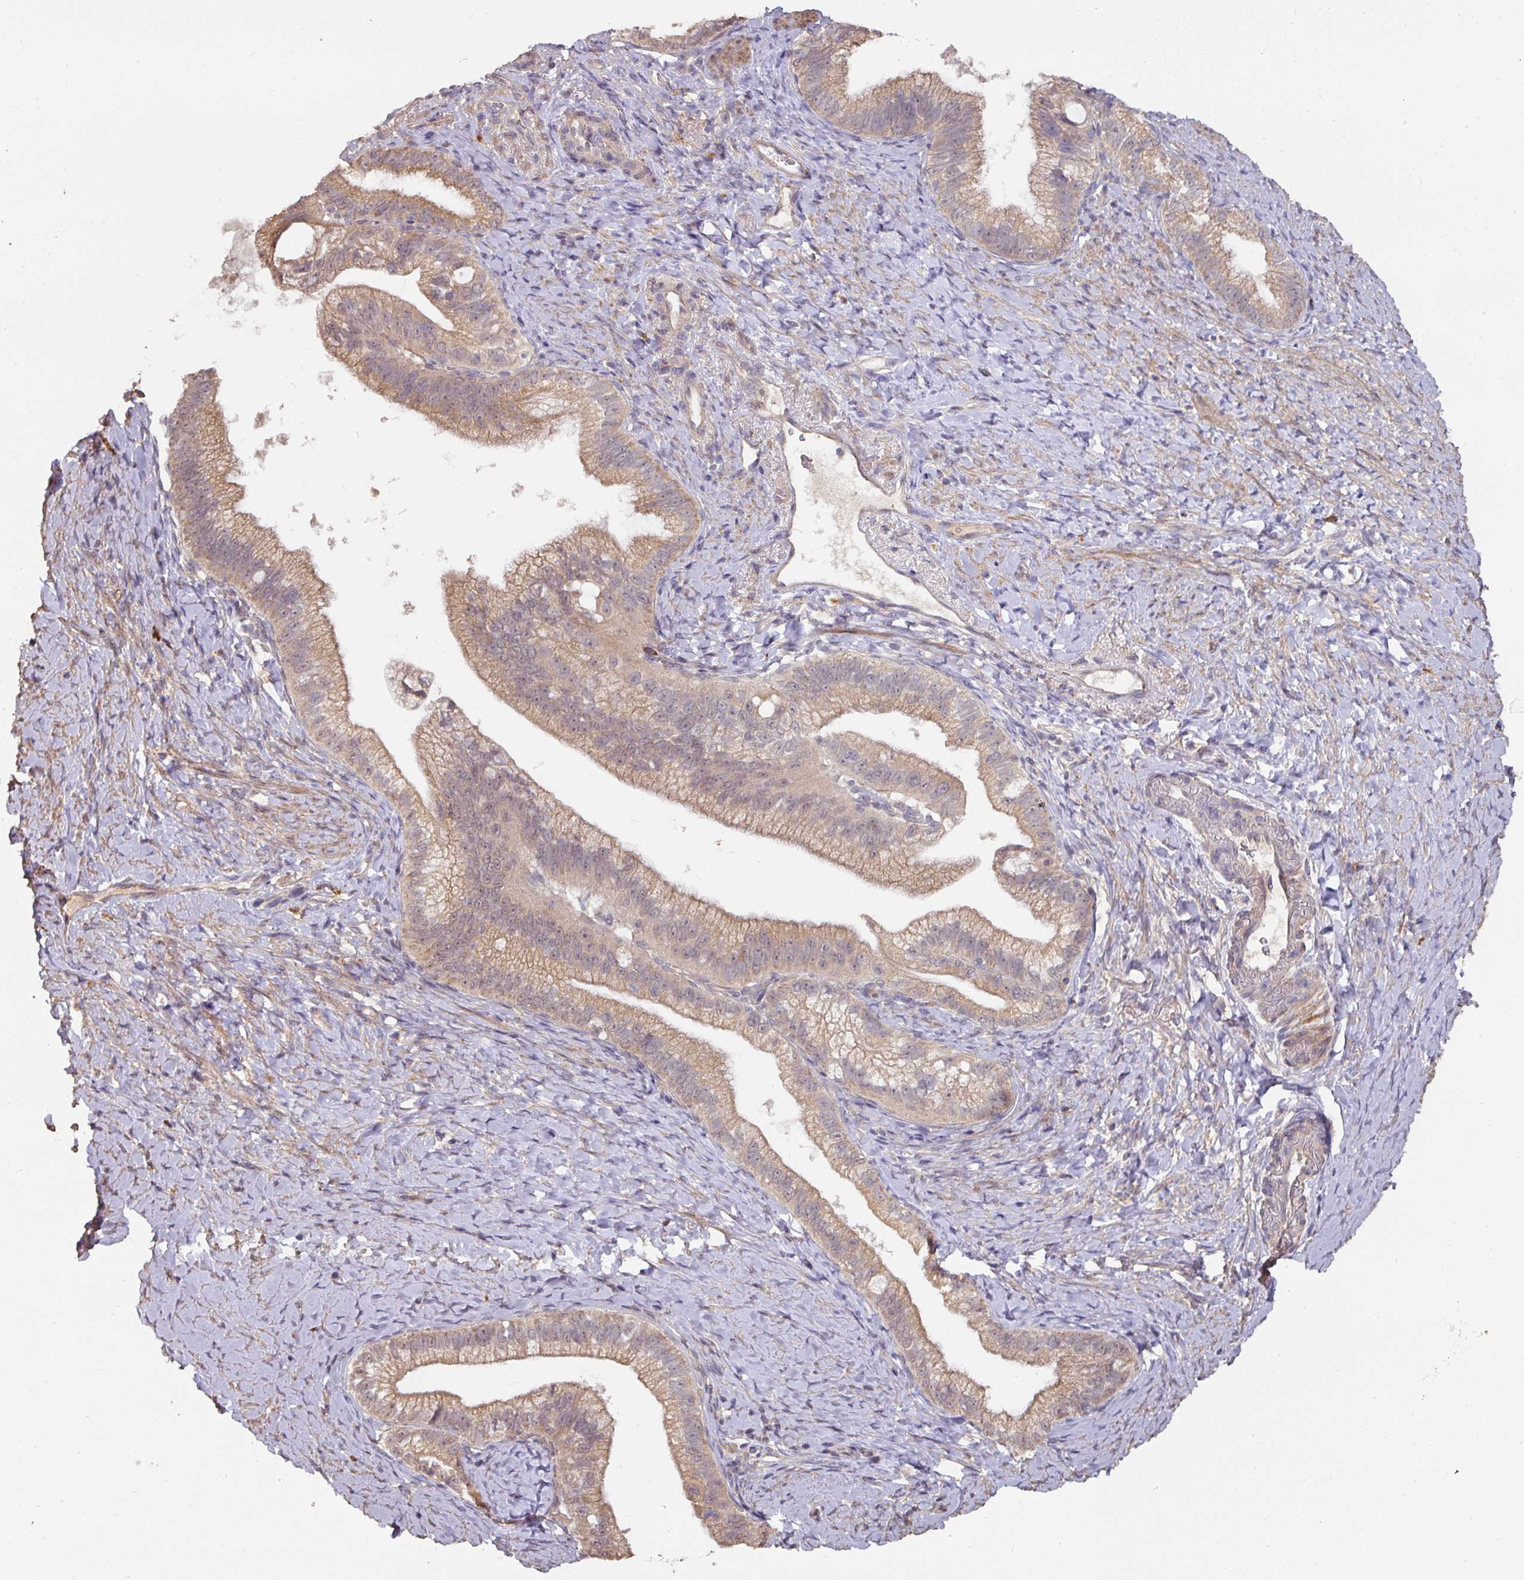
{"staining": {"intensity": "weak", "quantity": ">75%", "location": "cytoplasmic/membranous"}, "tissue": "pancreatic cancer", "cell_type": "Tumor cells", "image_type": "cancer", "snomed": [{"axis": "morphology", "description": "Adenocarcinoma, NOS"}, {"axis": "topography", "description": "Pancreas"}], "caption": "Immunohistochemistry (IHC) (DAB (3,3'-diaminobenzidine)) staining of adenocarcinoma (pancreatic) demonstrates weak cytoplasmic/membranous protein positivity in approximately >75% of tumor cells. The protein of interest is stained brown, and the nuclei are stained in blue (DAB (3,3'-diaminobenzidine) IHC with brightfield microscopy, high magnification).", "gene": "ACVR2B", "patient": {"sex": "male", "age": 70}}